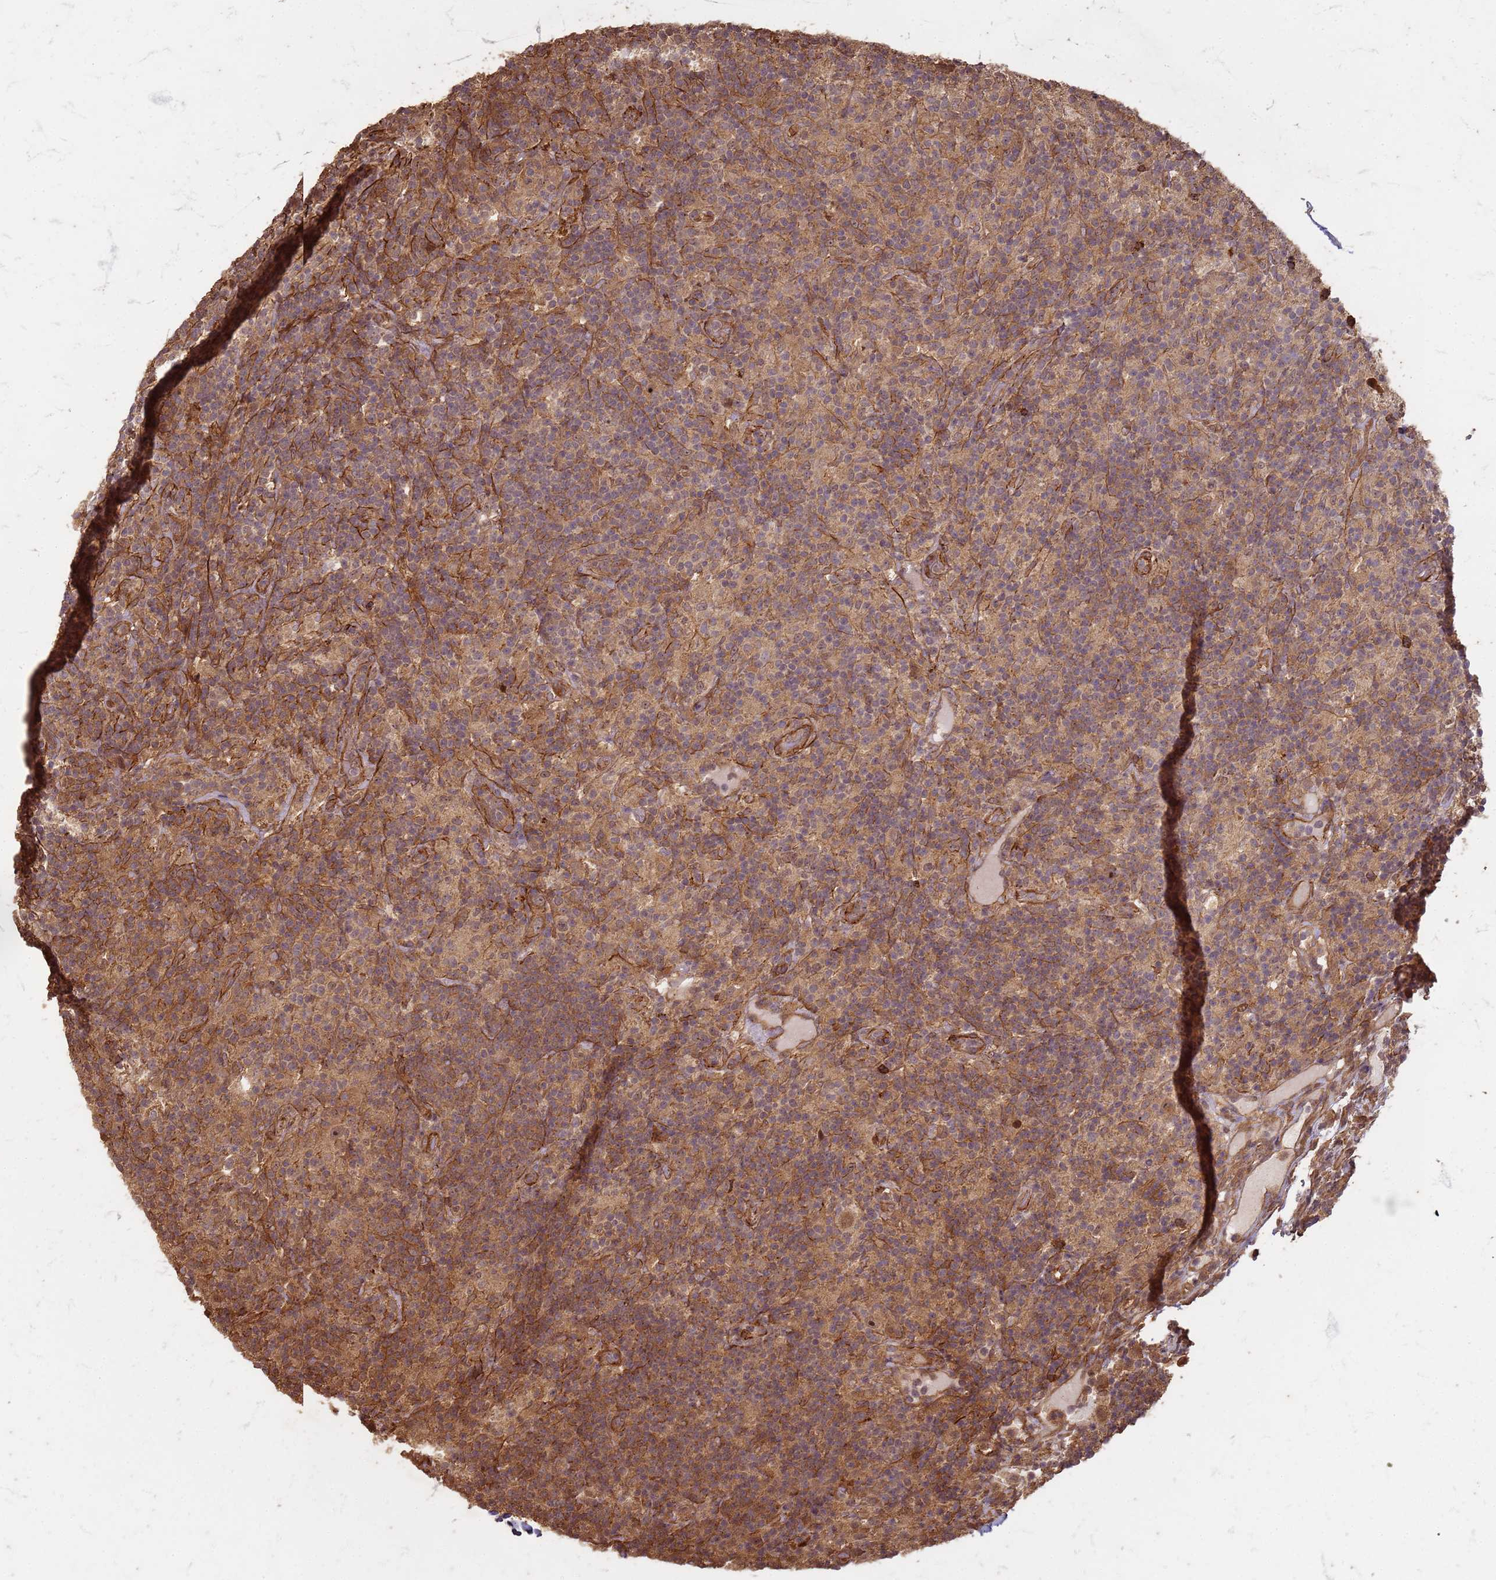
{"staining": {"intensity": "moderate", "quantity": "25%-75%", "location": "cytoplasmic/membranous,nuclear"}, "tissue": "lymphoma", "cell_type": "Tumor cells", "image_type": "cancer", "snomed": [{"axis": "morphology", "description": "Hodgkin's disease, NOS"}, {"axis": "topography", "description": "Lymph node"}], "caption": "Hodgkin's disease tissue shows moderate cytoplasmic/membranous and nuclear staining in approximately 25%-75% of tumor cells", "gene": "KIF26A", "patient": {"sex": "male", "age": 70}}